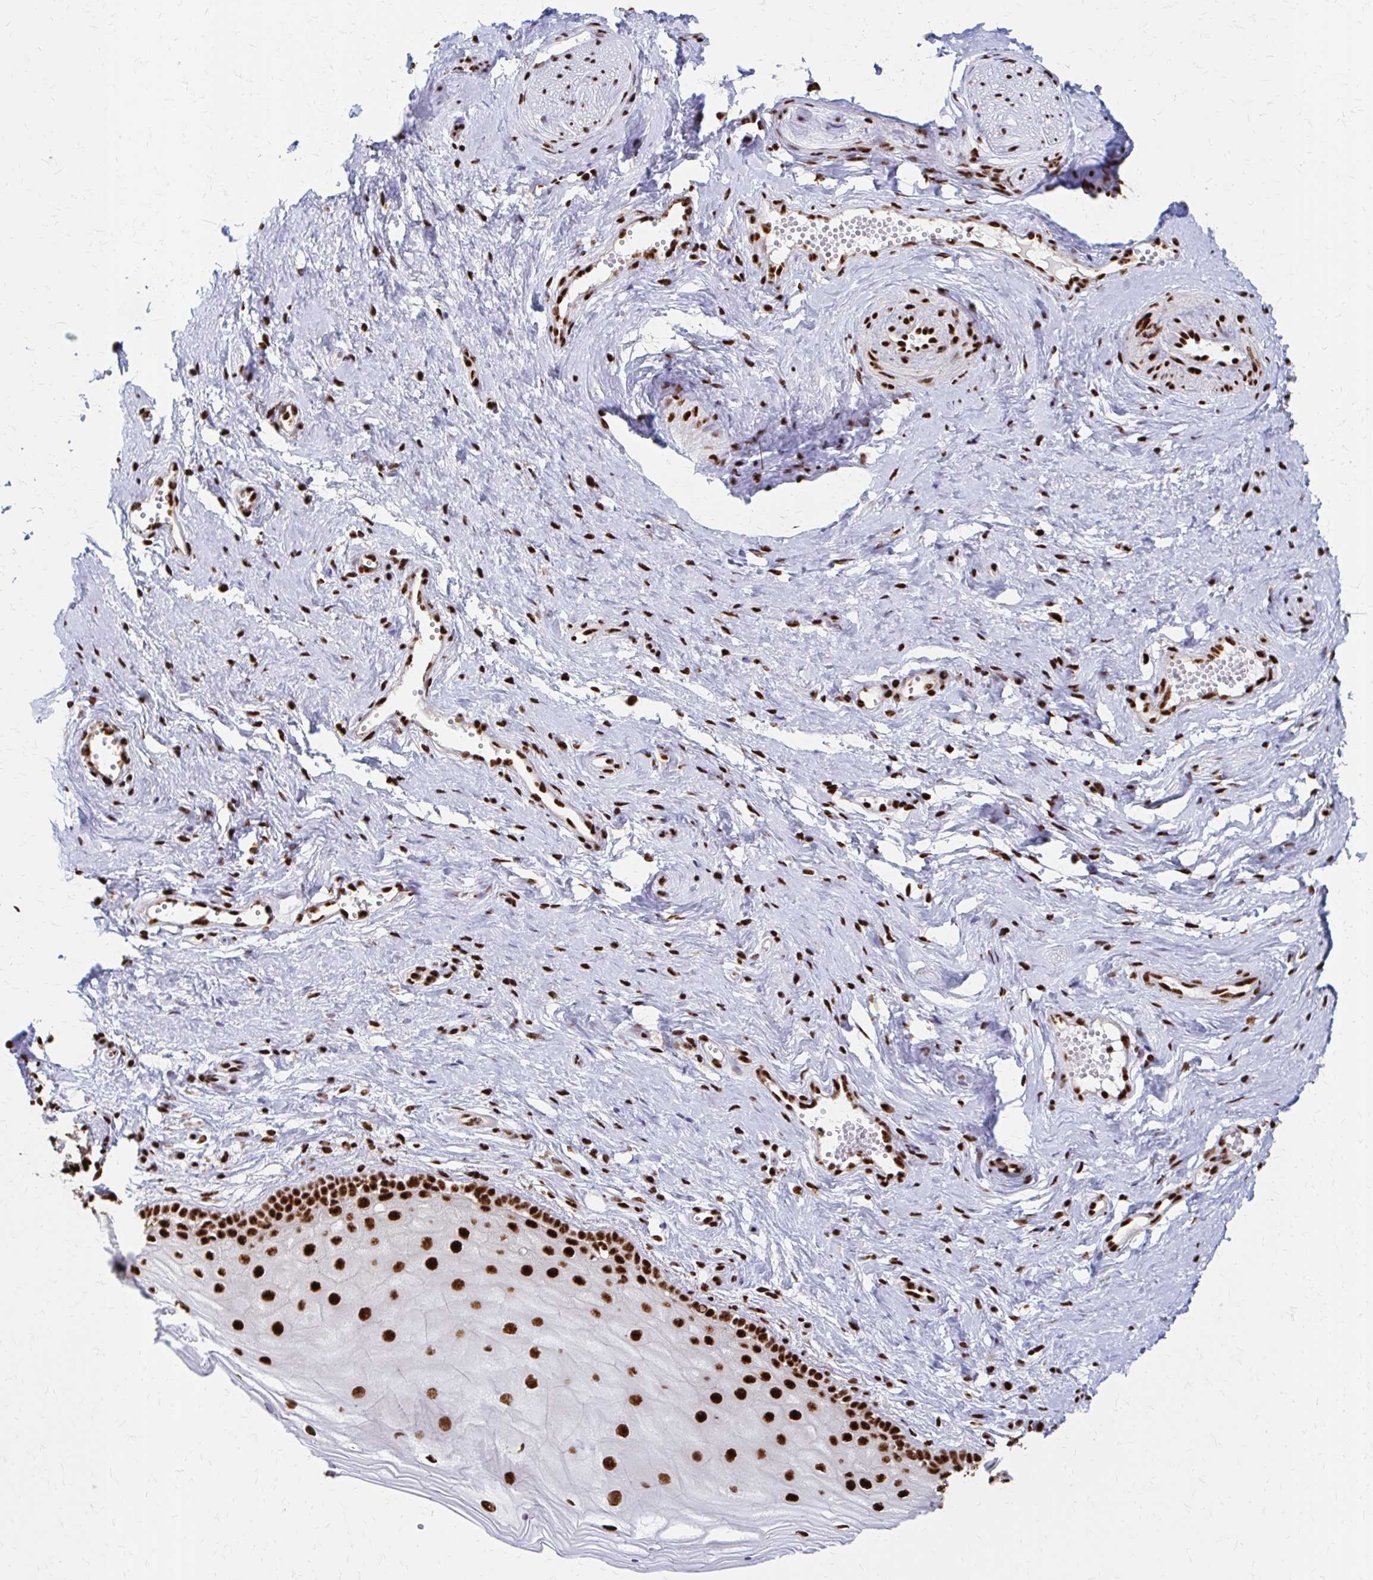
{"staining": {"intensity": "strong", "quantity": ">75%", "location": "nuclear"}, "tissue": "vagina", "cell_type": "Squamous epithelial cells", "image_type": "normal", "snomed": [{"axis": "morphology", "description": "Normal tissue, NOS"}, {"axis": "topography", "description": "Vagina"}], "caption": "Squamous epithelial cells reveal high levels of strong nuclear positivity in approximately >75% of cells in unremarkable vagina.", "gene": "CNKSR3", "patient": {"sex": "female", "age": 38}}